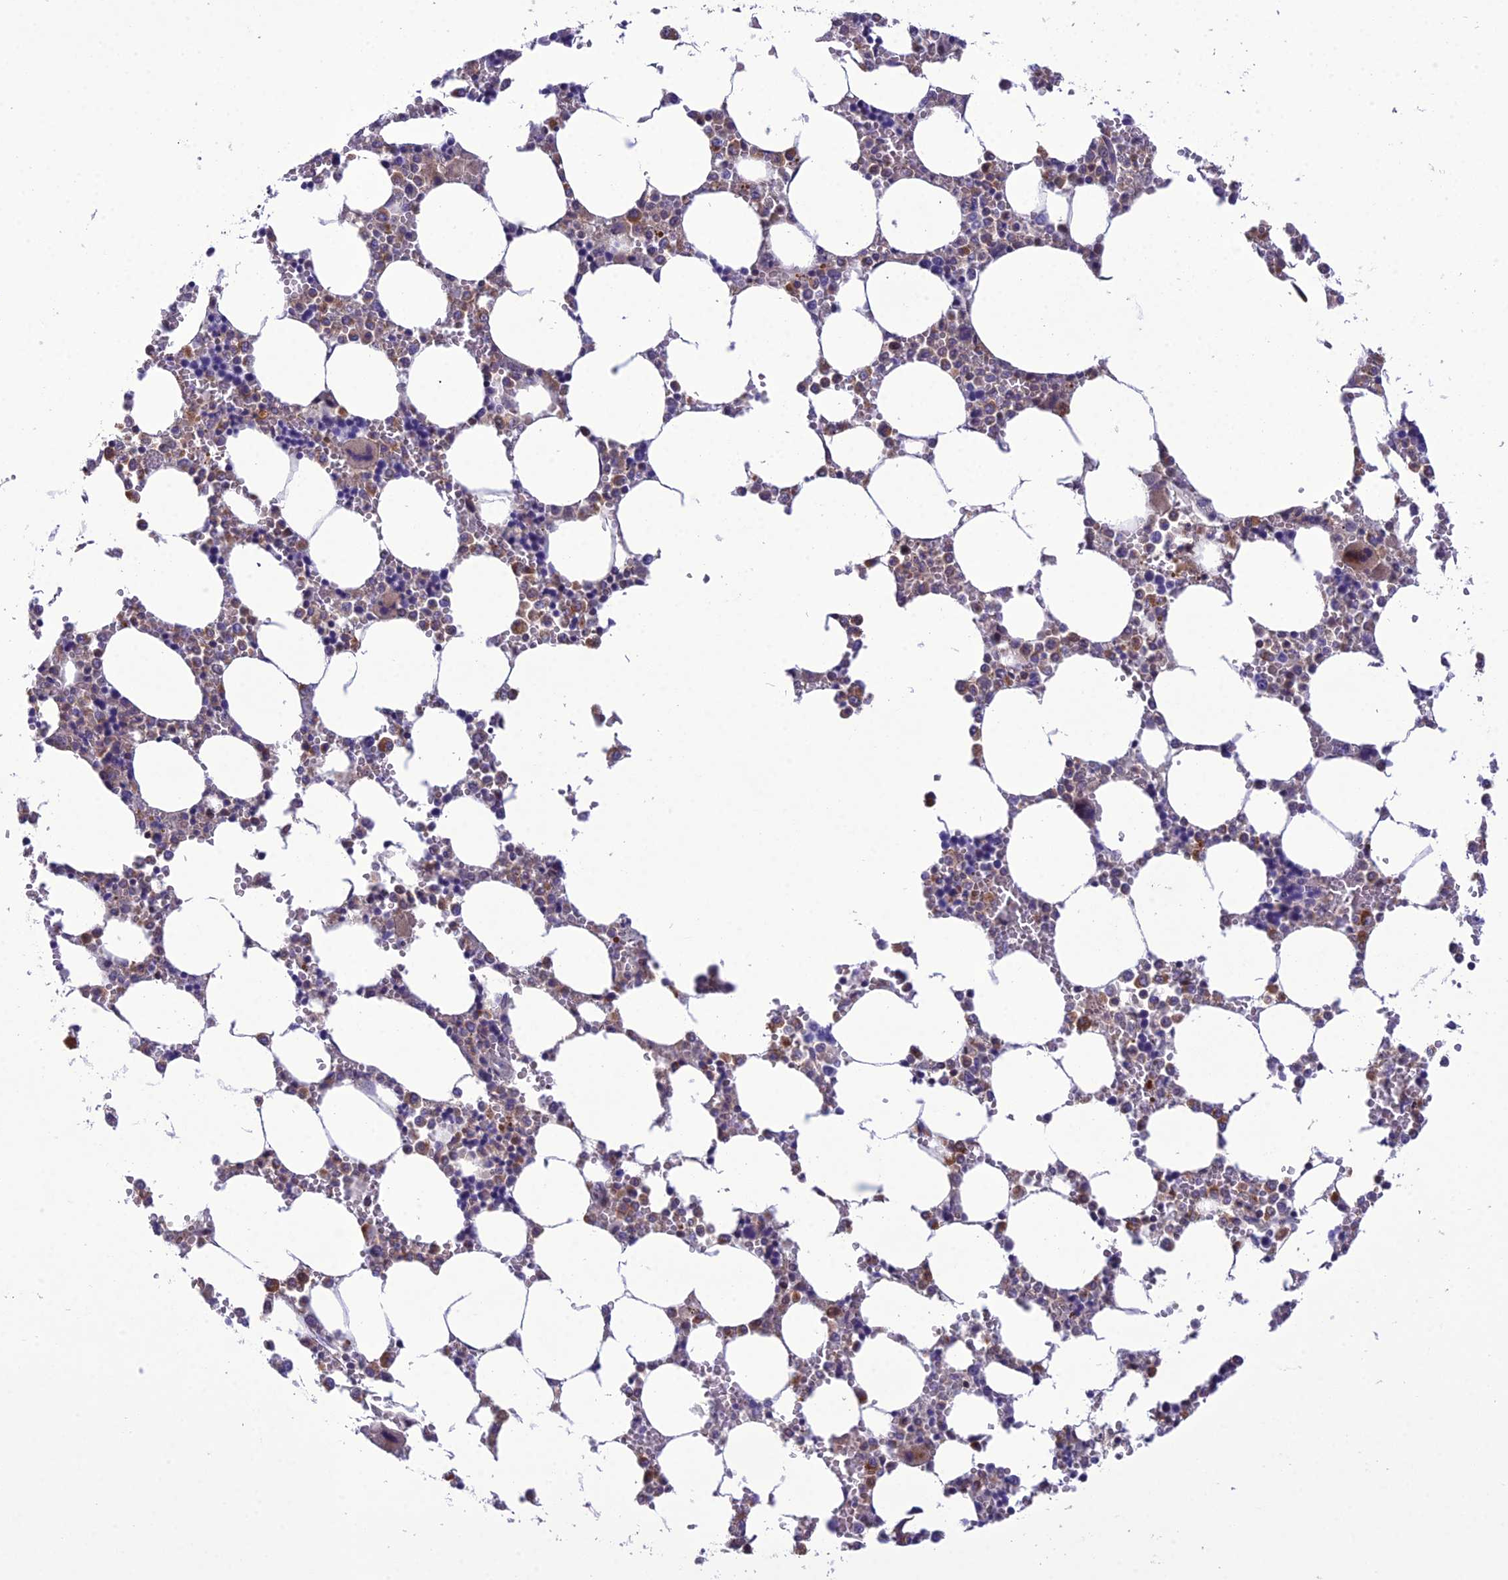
{"staining": {"intensity": "moderate", "quantity": "<25%", "location": "cytoplasmic/membranous"}, "tissue": "bone marrow", "cell_type": "Hematopoietic cells", "image_type": "normal", "snomed": [{"axis": "morphology", "description": "Normal tissue, NOS"}, {"axis": "topography", "description": "Bone marrow"}], "caption": "IHC histopathology image of benign bone marrow: human bone marrow stained using immunohistochemistry (IHC) demonstrates low levels of moderate protein expression localized specifically in the cytoplasmic/membranous of hematopoietic cells, appearing as a cytoplasmic/membranous brown color.", "gene": "GDF6", "patient": {"sex": "male", "age": 64}}